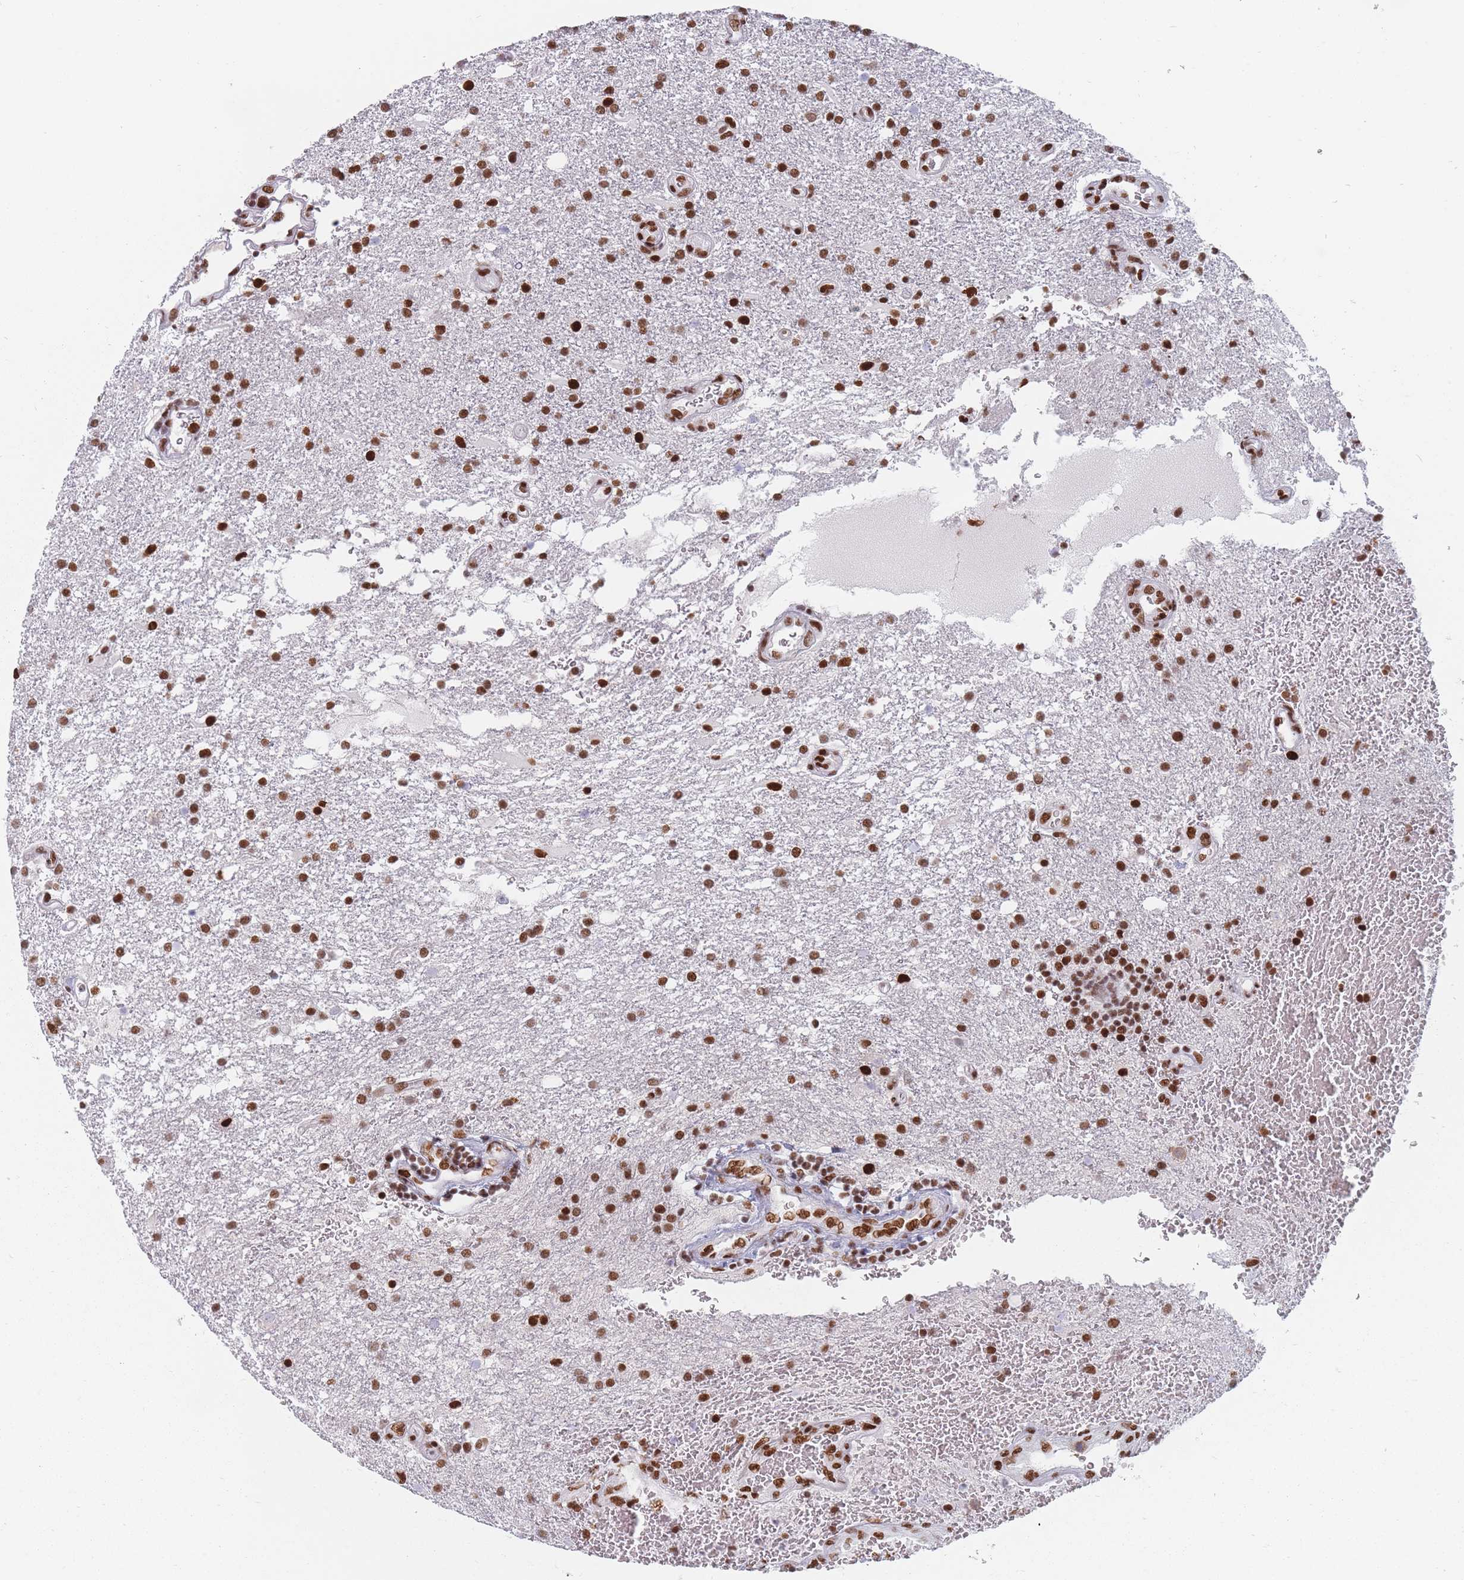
{"staining": {"intensity": "strong", "quantity": ">75%", "location": "nuclear"}, "tissue": "glioma", "cell_type": "Tumor cells", "image_type": "cancer", "snomed": [{"axis": "morphology", "description": "Glioma, malignant, Low grade"}, {"axis": "topography", "description": "Brain"}], "caption": "DAB immunohistochemical staining of human glioma reveals strong nuclear protein expression in approximately >75% of tumor cells.", "gene": "SAFB2", "patient": {"sex": "male", "age": 66}}